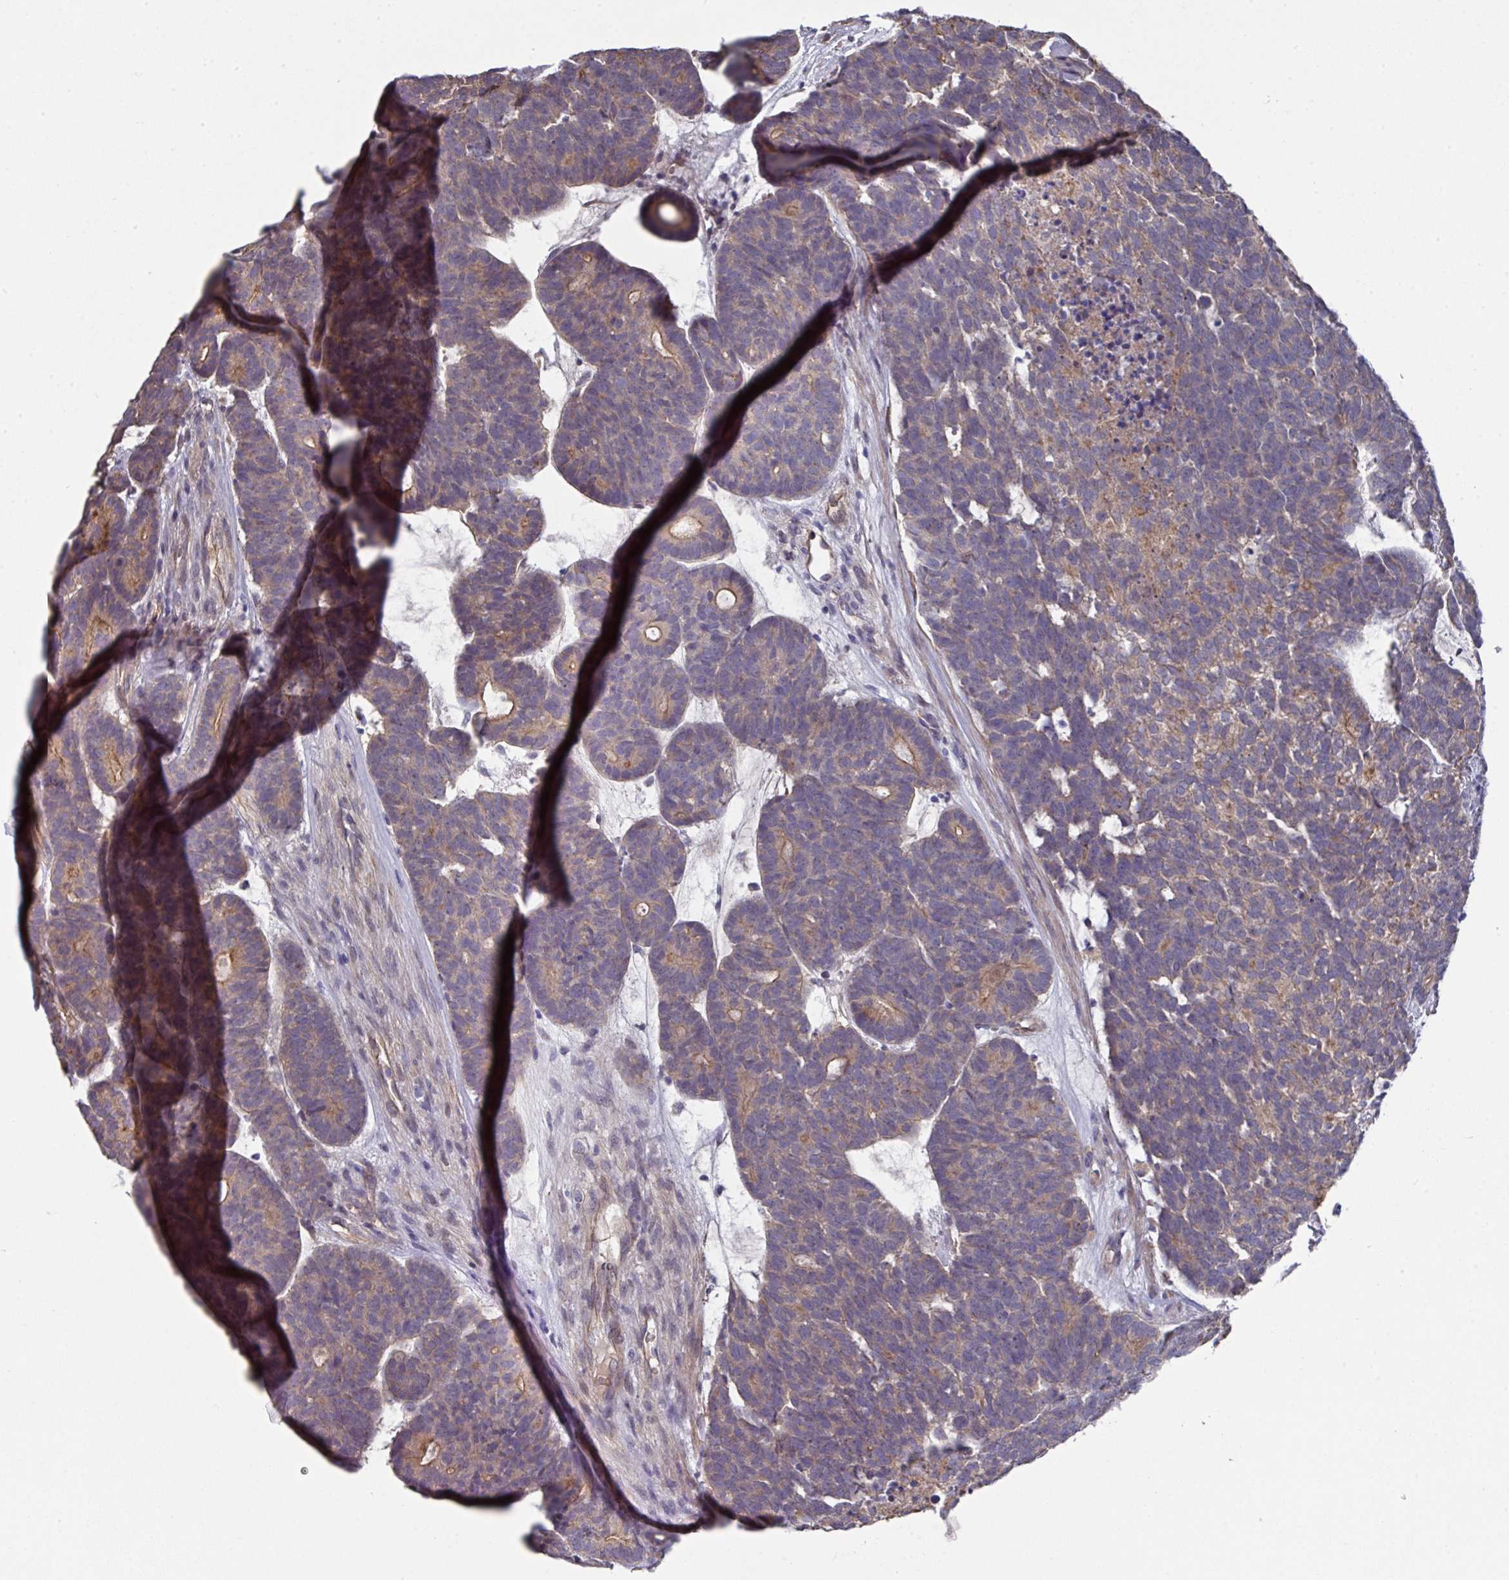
{"staining": {"intensity": "moderate", "quantity": "<25%", "location": "cytoplasmic/membranous"}, "tissue": "head and neck cancer", "cell_type": "Tumor cells", "image_type": "cancer", "snomed": [{"axis": "morphology", "description": "Adenocarcinoma, NOS"}, {"axis": "topography", "description": "Head-Neck"}], "caption": "Immunohistochemistry micrograph of human adenocarcinoma (head and neck) stained for a protein (brown), which displays low levels of moderate cytoplasmic/membranous staining in about <25% of tumor cells.", "gene": "PRR5", "patient": {"sex": "female", "age": 81}}